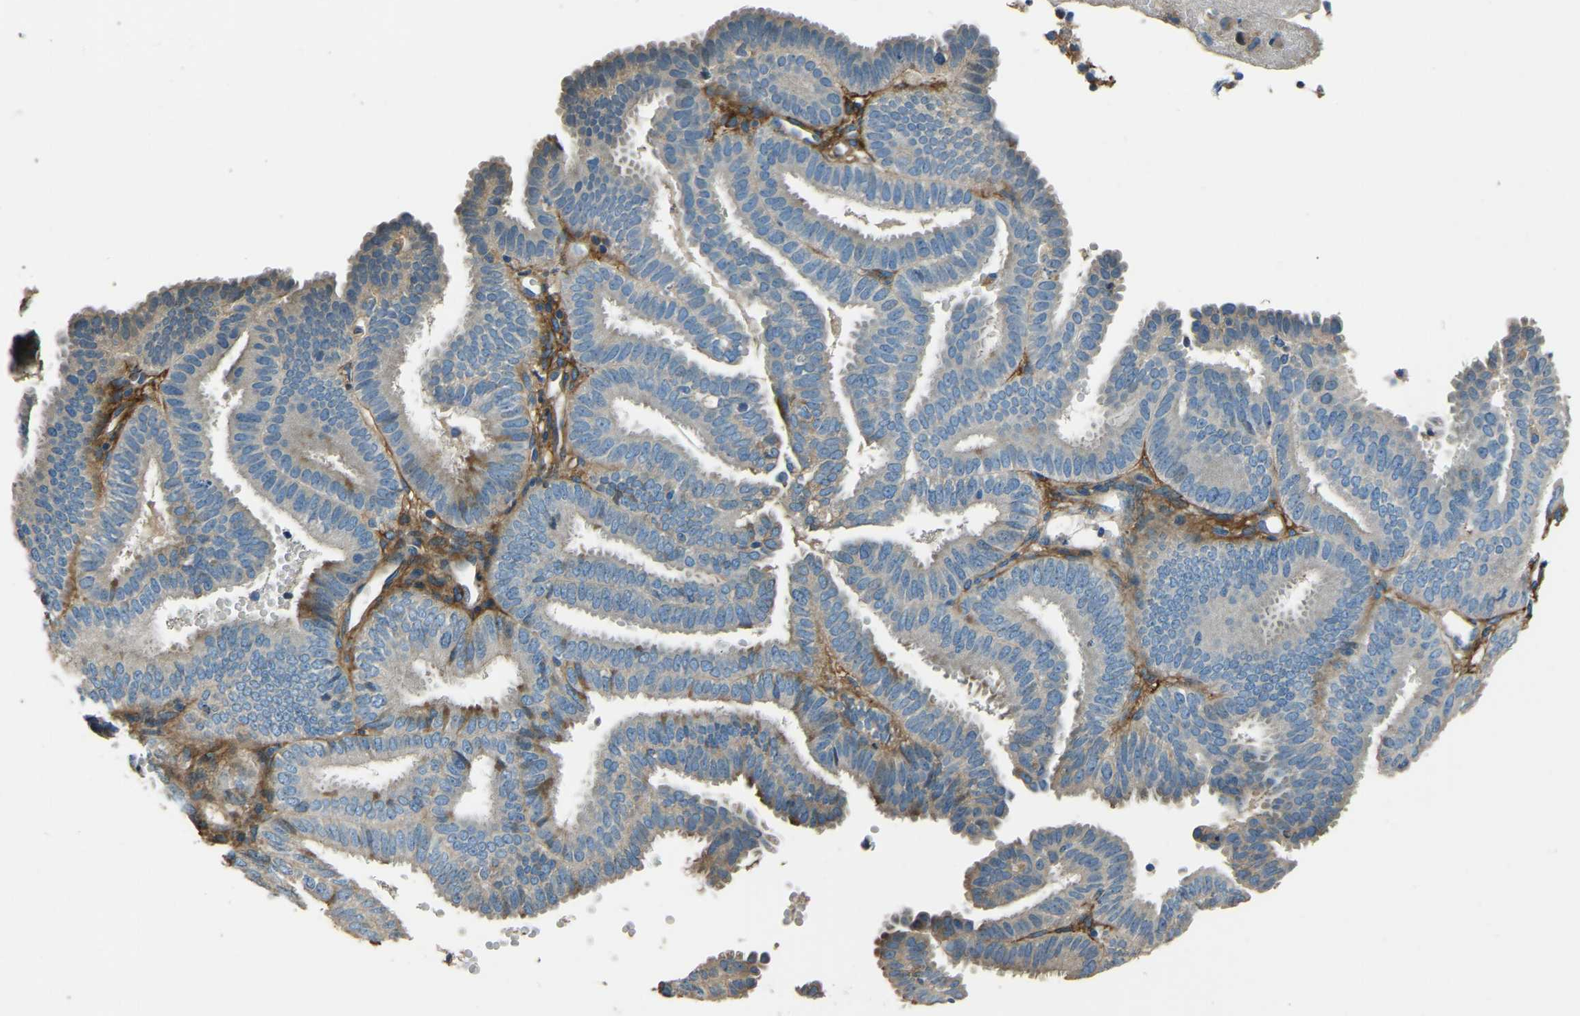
{"staining": {"intensity": "negative", "quantity": "none", "location": "none"}, "tissue": "endometrial cancer", "cell_type": "Tumor cells", "image_type": "cancer", "snomed": [{"axis": "morphology", "description": "Adenocarcinoma, NOS"}, {"axis": "topography", "description": "Endometrium"}], "caption": "IHC of human endometrial cancer demonstrates no expression in tumor cells.", "gene": "COL3A1", "patient": {"sex": "female", "age": 58}}